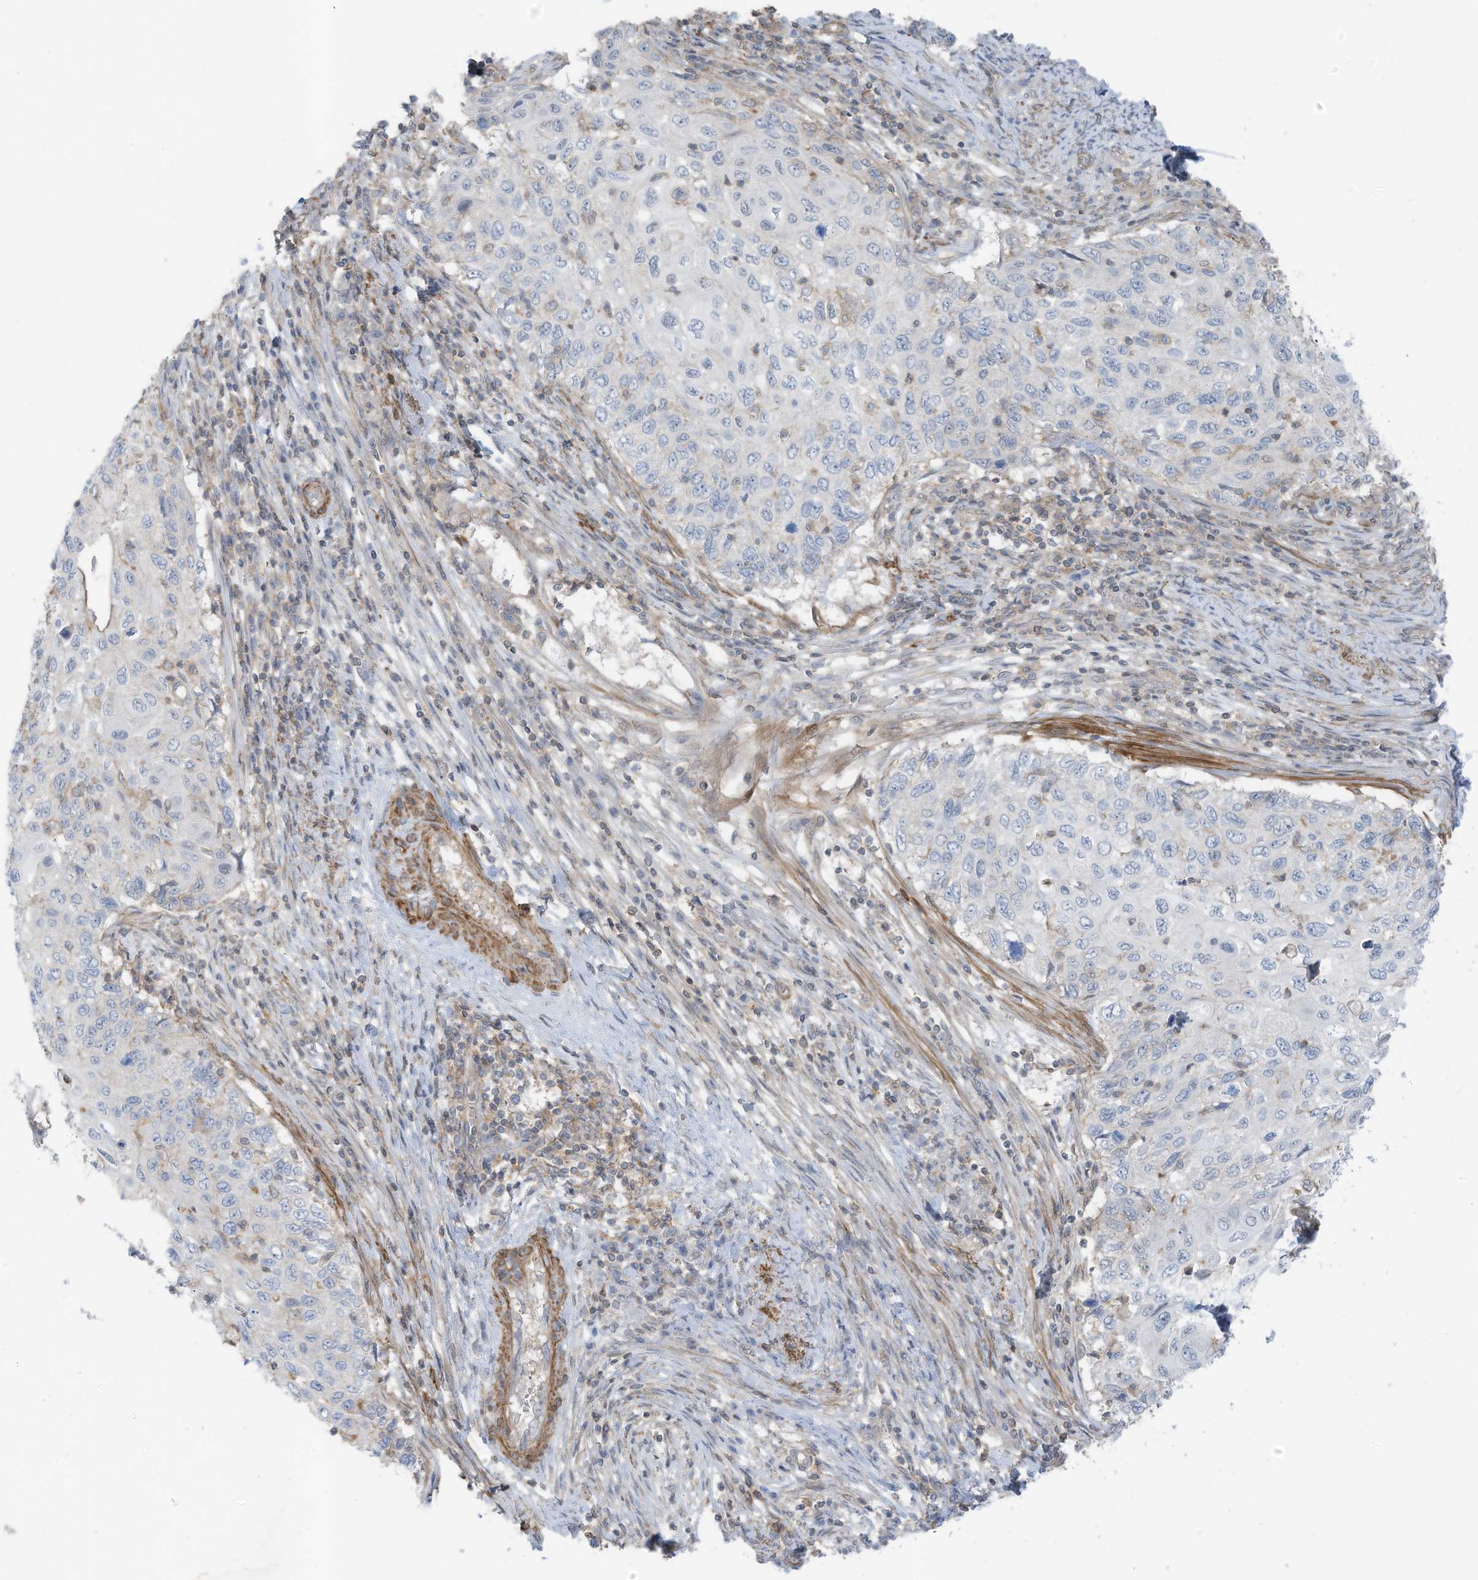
{"staining": {"intensity": "negative", "quantity": "none", "location": "none"}, "tissue": "cervical cancer", "cell_type": "Tumor cells", "image_type": "cancer", "snomed": [{"axis": "morphology", "description": "Squamous cell carcinoma, NOS"}, {"axis": "topography", "description": "Cervix"}], "caption": "The photomicrograph displays no significant staining in tumor cells of squamous cell carcinoma (cervical).", "gene": "ZNF846", "patient": {"sex": "female", "age": 70}}